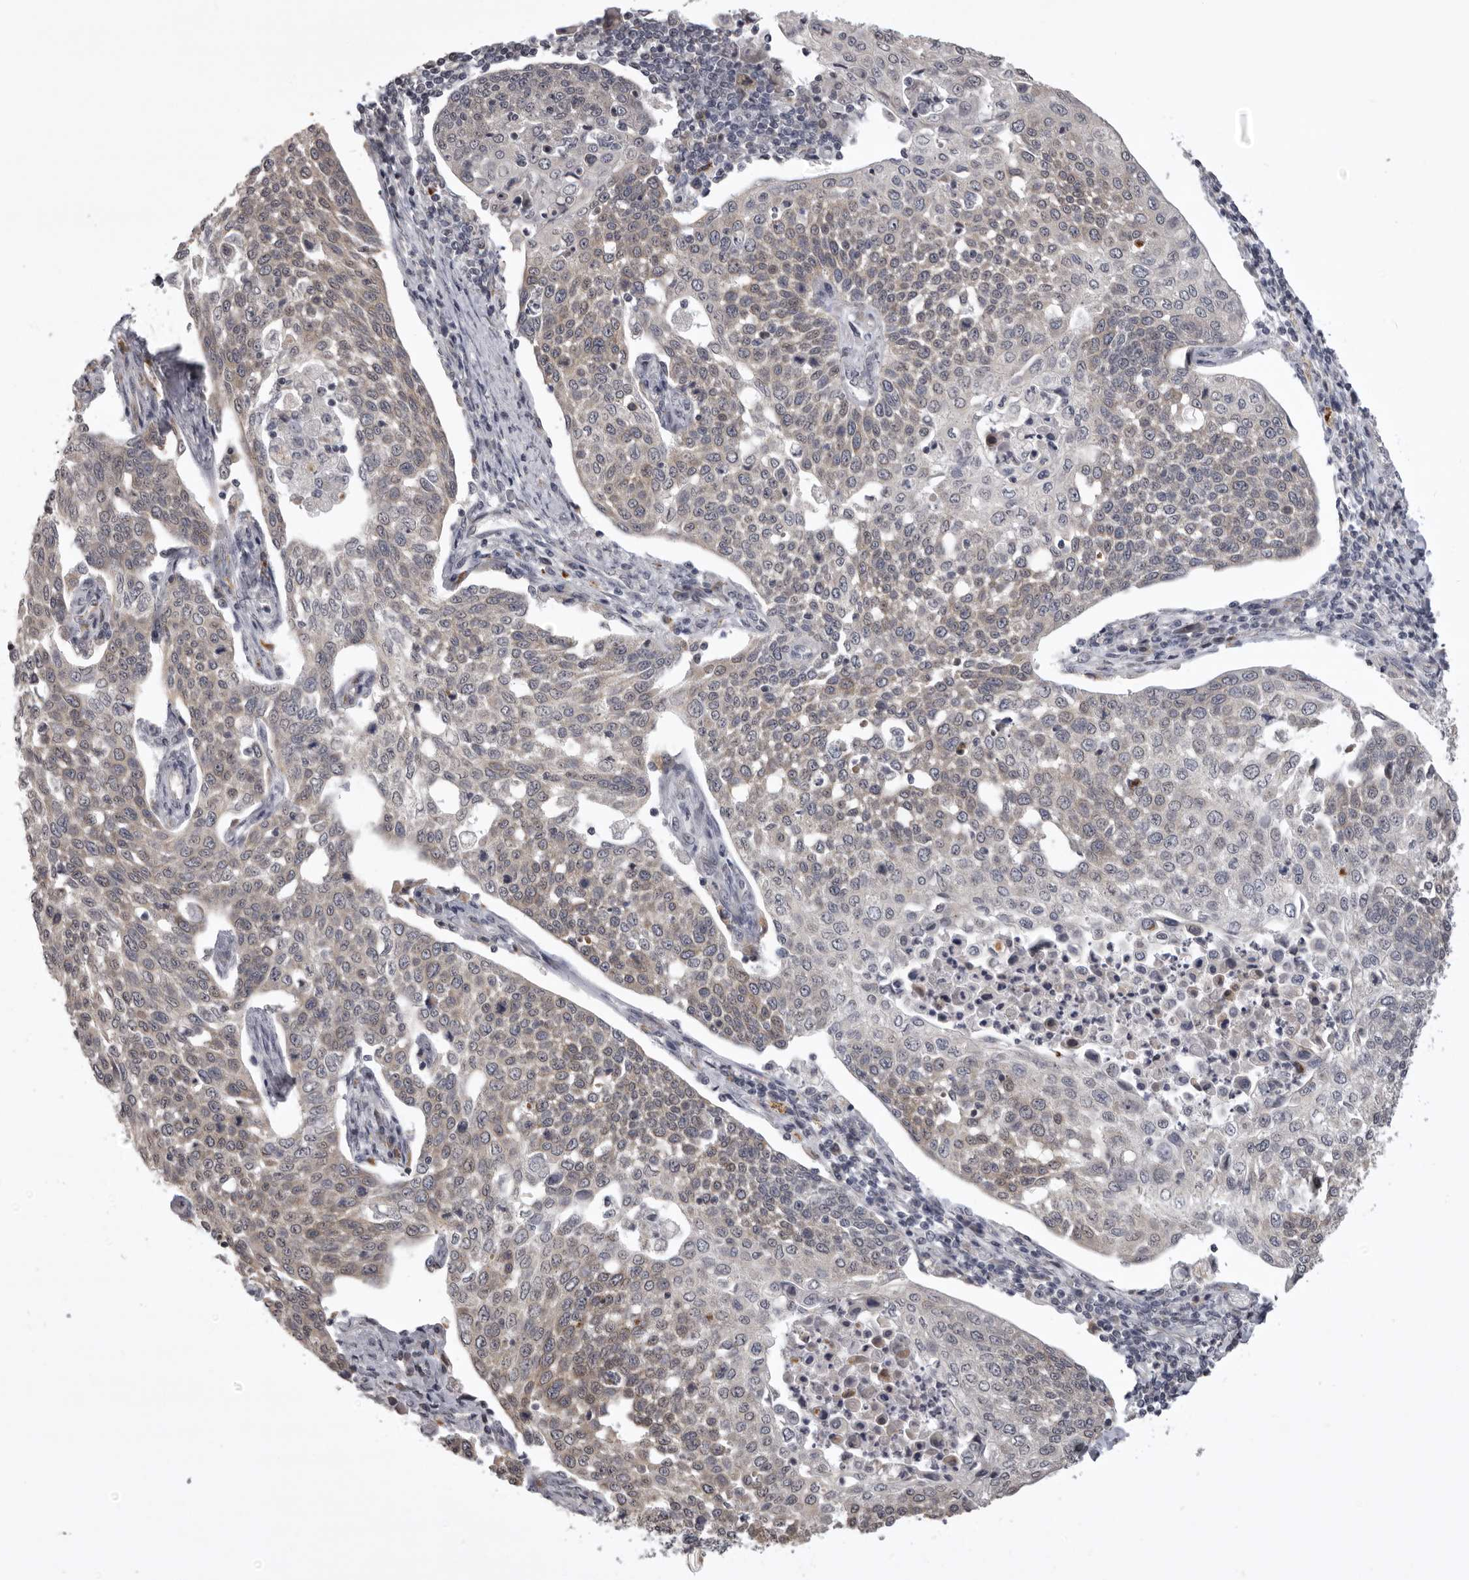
{"staining": {"intensity": "weak", "quantity": "25%-75%", "location": "cytoplasmic/membranous,nuclear"}, "tissue": "cervical cancer", "cell_type": "Tumor cells", "image_type": "cancer", "snomed": [{"axis": "morphology", "description": "Squamous cell carcinoma, NOS"}, {"axis": "topography", "description": "Cervix"}], "caption": "DAB (3,3'-diaminobenzidine) immunohistochemical staining of cervical cancer displays weak cytoplasmic/membranous and nuclear protein expression in about 25%-75% of tumor cells.", "gene": "C1orf109", "patient": {"sex": "female", "age": 34}}